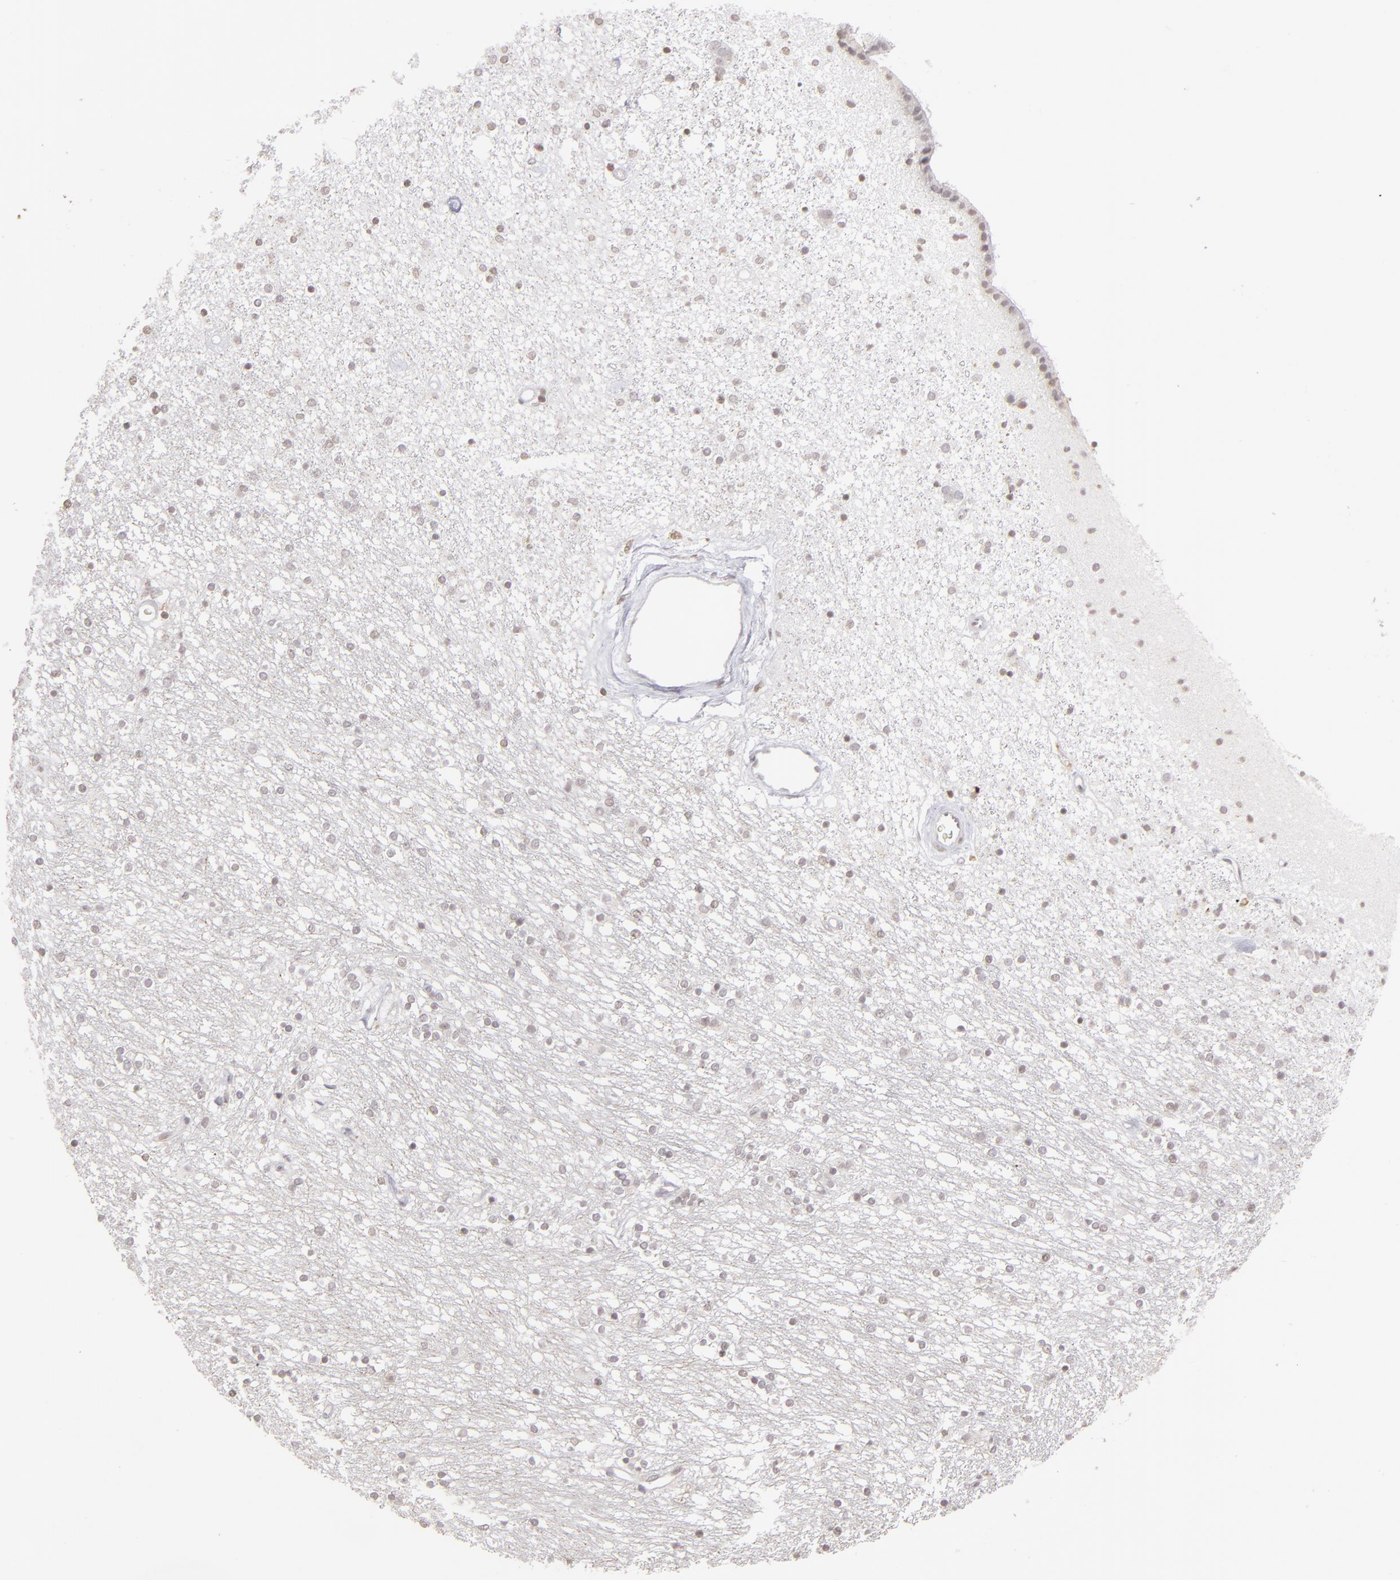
{"staining": {"intensity": "negative", "quantity": "none", "location": "none"}, "tissue": "caudate", "cell_type": "Glial cells", "image_type": "normal", "snomed": [{"axis": "morphology", "description": "Normal tissue, NOS"}, {"axis": "topography", "description": "Lateral ventricle wall"}], "caption": "High magnification brightfield microscopy of benign caudate stained with DAB (brown) and counterstained with hematoxylin (blue): glial cells show no significant positivity. The staining is performed using DAB brown chromogen with nuclei counter-stained in using hematoxylin.", "gene": "CLDN2", "patient": {"sex": "female", "age": 54}}